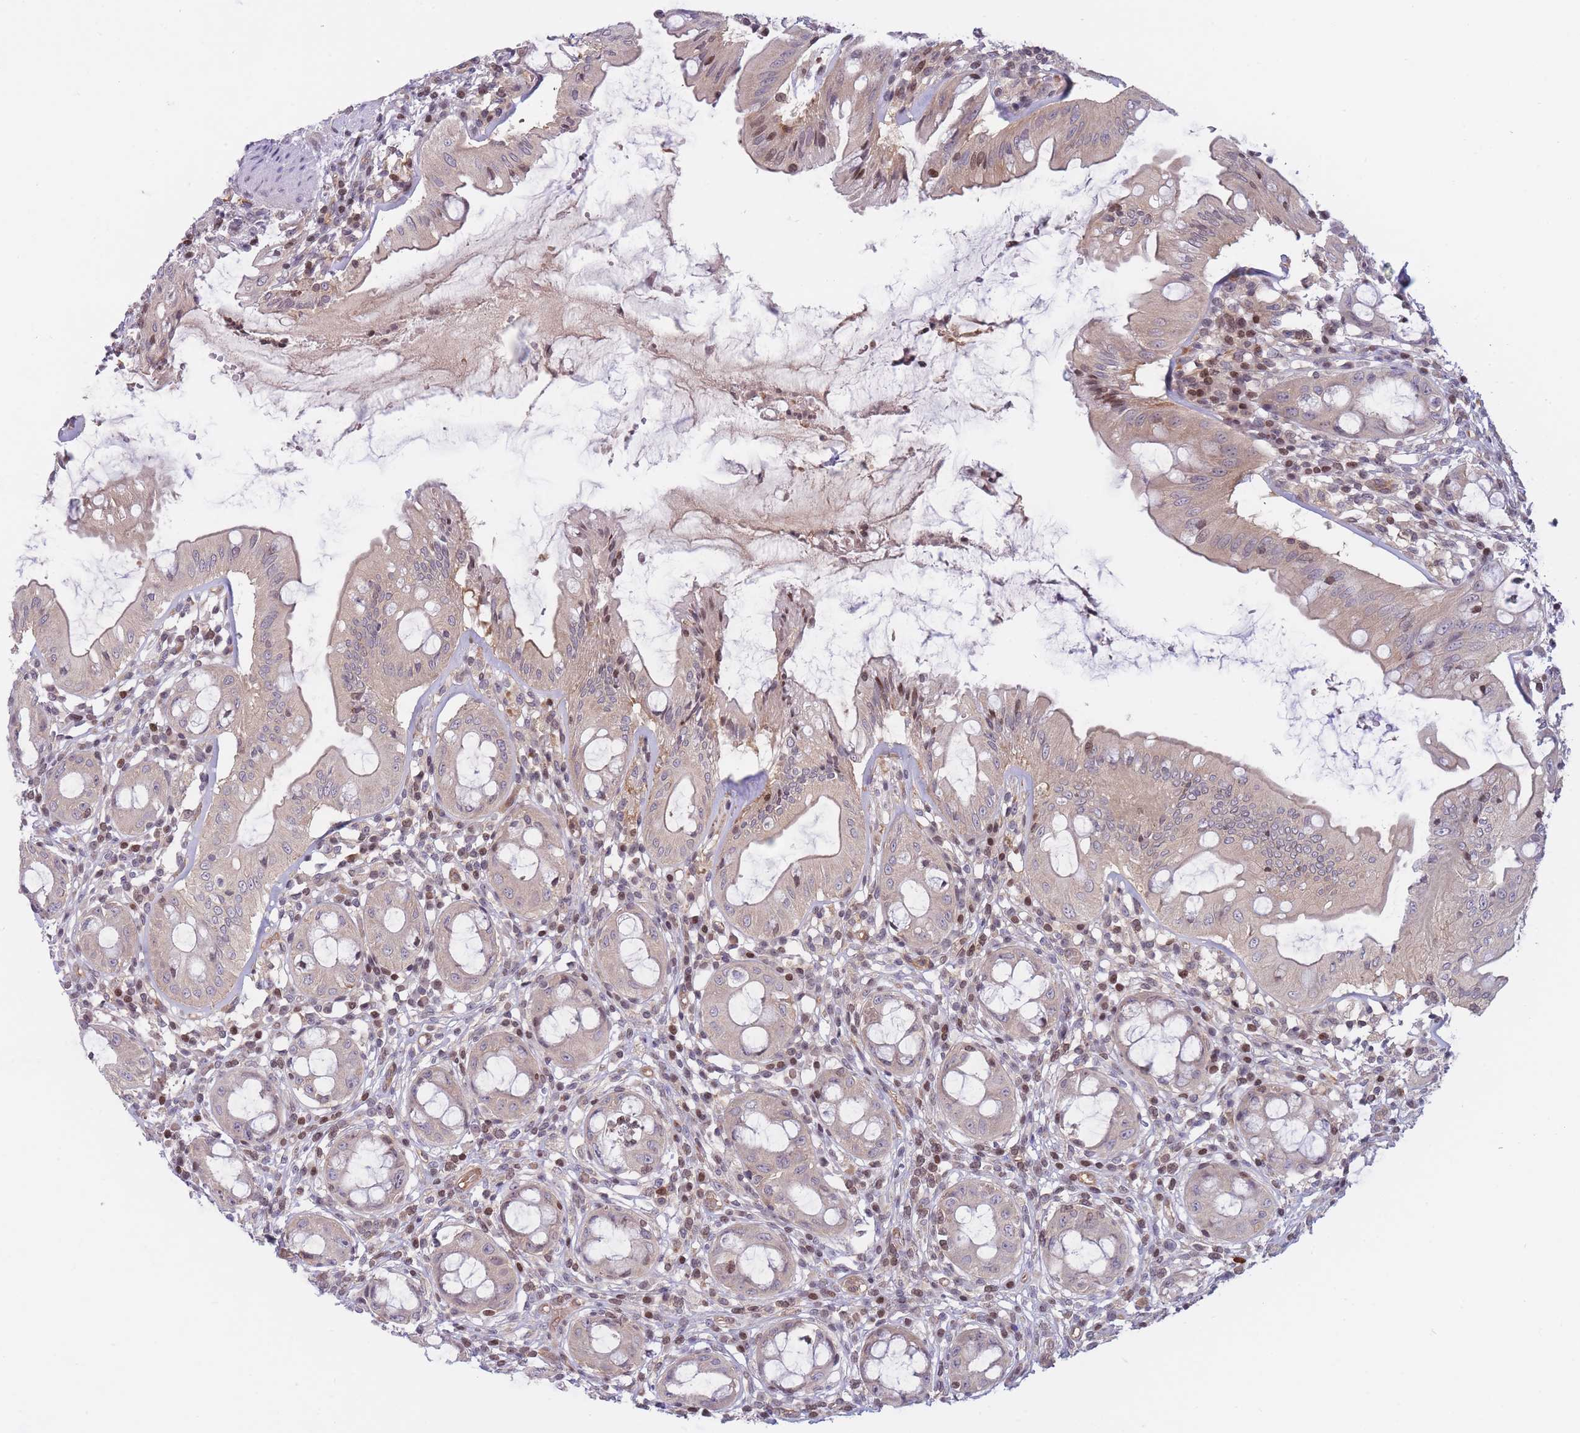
{"staining": {"intensity": "moderate", "quantity": "25%-75%", "location": "cytoplasmic/membranous,nuclear"}, "tissue": "rectum", "cell_type": "Glandular cells", "image_type": "normal", "snomed": [{"axis": "morphology", "description": "Normal tissue, NOS"}, {"axis": "topography", "description": "Rectum"}], "caption": "Protein staining of unremarkable rectum shows moderate cytoplasmic/membranous,nuclear staining in about 25%-75% of glandular cells.", "gene": "SLC35F5", "patient": {"sex": "female", "age": 57}}